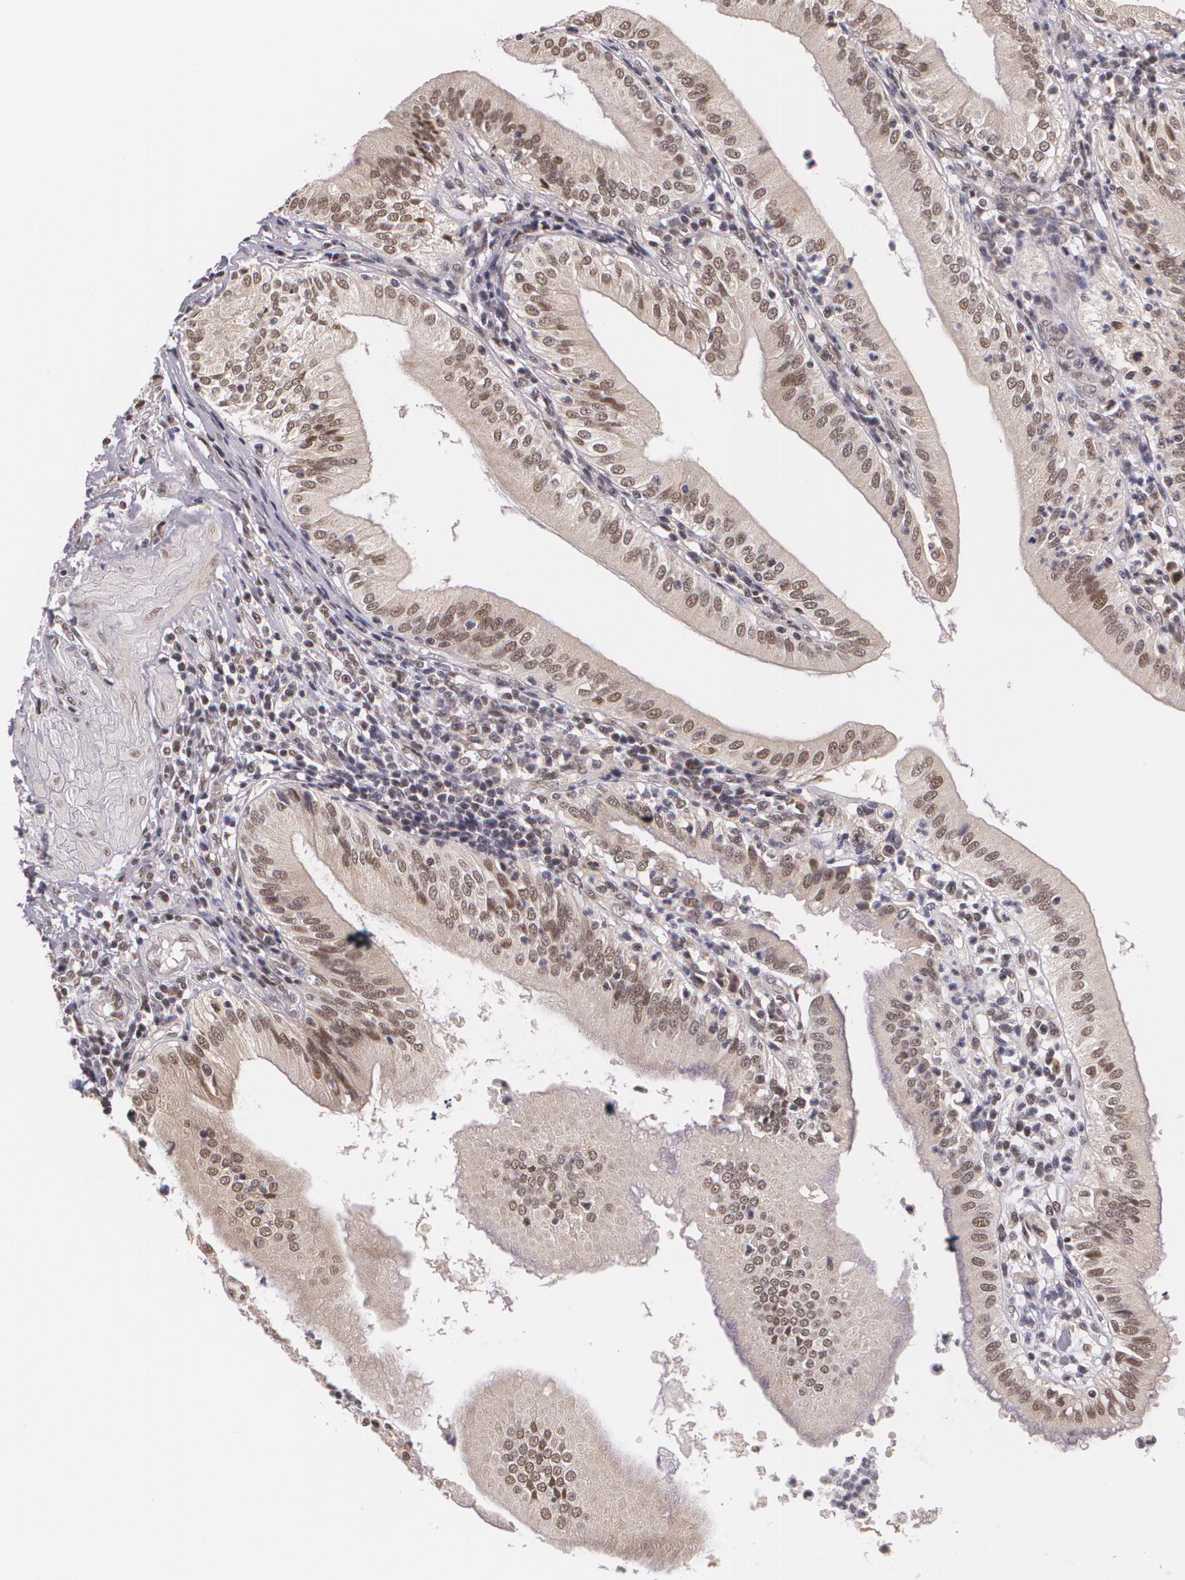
{"staining": {"intensity": "moderate", "quantity": "25%-75%", "location": "nuclear"}, "tissue": "gallbladder", "cell_type": "Glandular cells", "image_type": "normal", "snomed": [{"axis": "morphology", "description": "Normal tissue, NOS"}, {"axis": "topography", "description": "Gallbladder"}], "caption": "Immunohistochemical staining of benign gallbladder shows 25%-75% levels of moderate nuclear protein positivity in approximately 25%-75% of glandular cells.", "gene": "ALX1", "patient": {"sex": "male", "age": 58}}